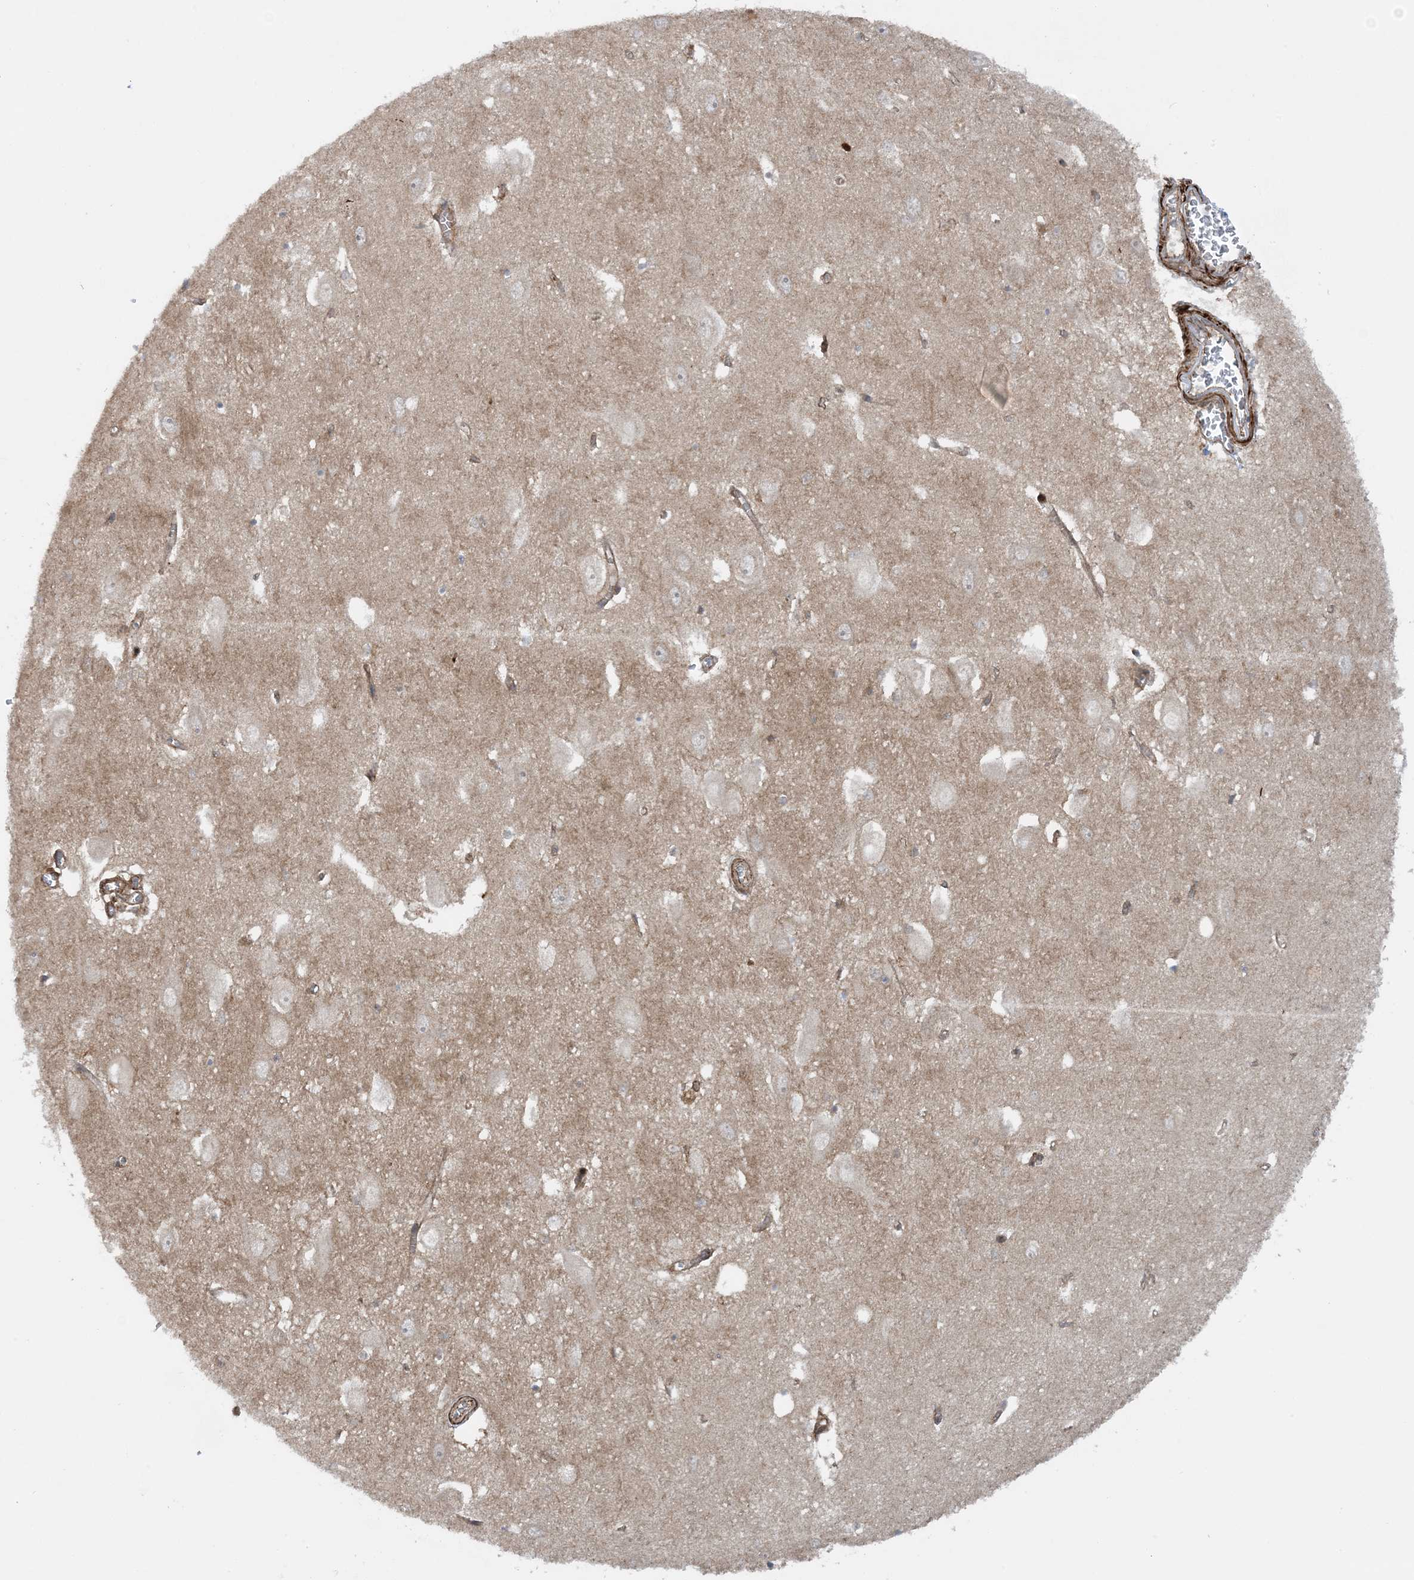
{"staining": {"intensity": "weak", "quantity": "<25%", "location": "cytoplasmic/membranous"}, "tissue": "hippocampus", "cell_type": "Glial cells", "image_type": "normal", "snomed": [{"axis": "morphology", "description": "Normal tissue, NOS"}, {"axis": "topography", "description": "Hippocampus"}], "caption": "This is an immunohistochemistry (IHC) histopathology image of normal hippocampus. There is no expression in glial cells.", "gene": "STAM2", "patient": {"sex": "female", "age": 64}}